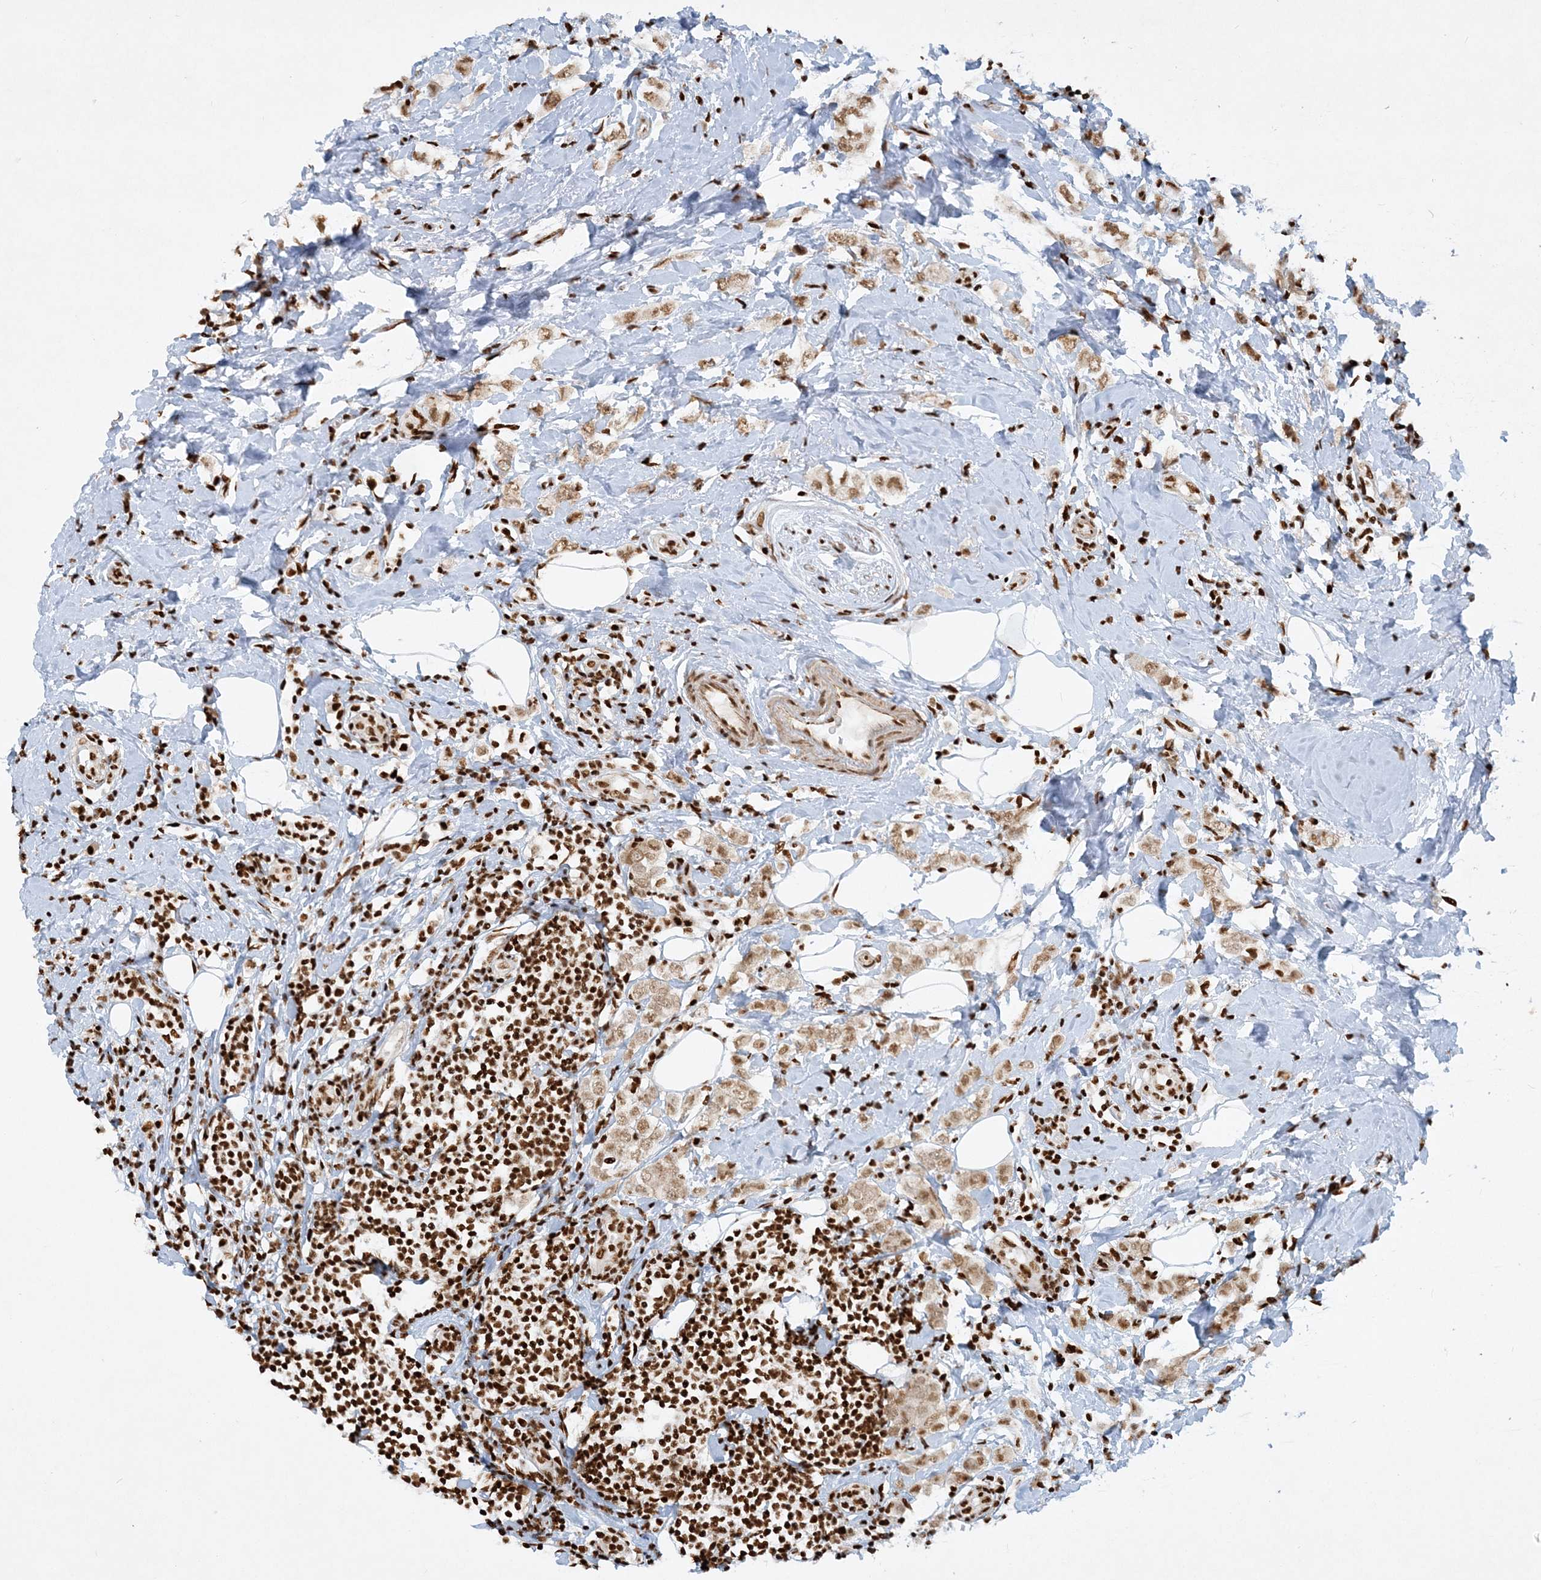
{"staining": {"intensity": "moderate", "quantity": ">75%", "location": "nuclear"}, "tissue": "breast cancer", "cell_type": "Tumor cells", "image_type": "cancer", "snomed": [{"axis": "morphology", "description": "Lobular carcinoma"}, {"axis": "topography", "description": "Breast"}], "caption": "Breast lobular carcinoma stained with immunohistochemistry (IHC) reveals moderate nuclear expression in about >75% of tumor cells.", "gene": "DELE1", "patient": {"sex": "female", "age": 47}}